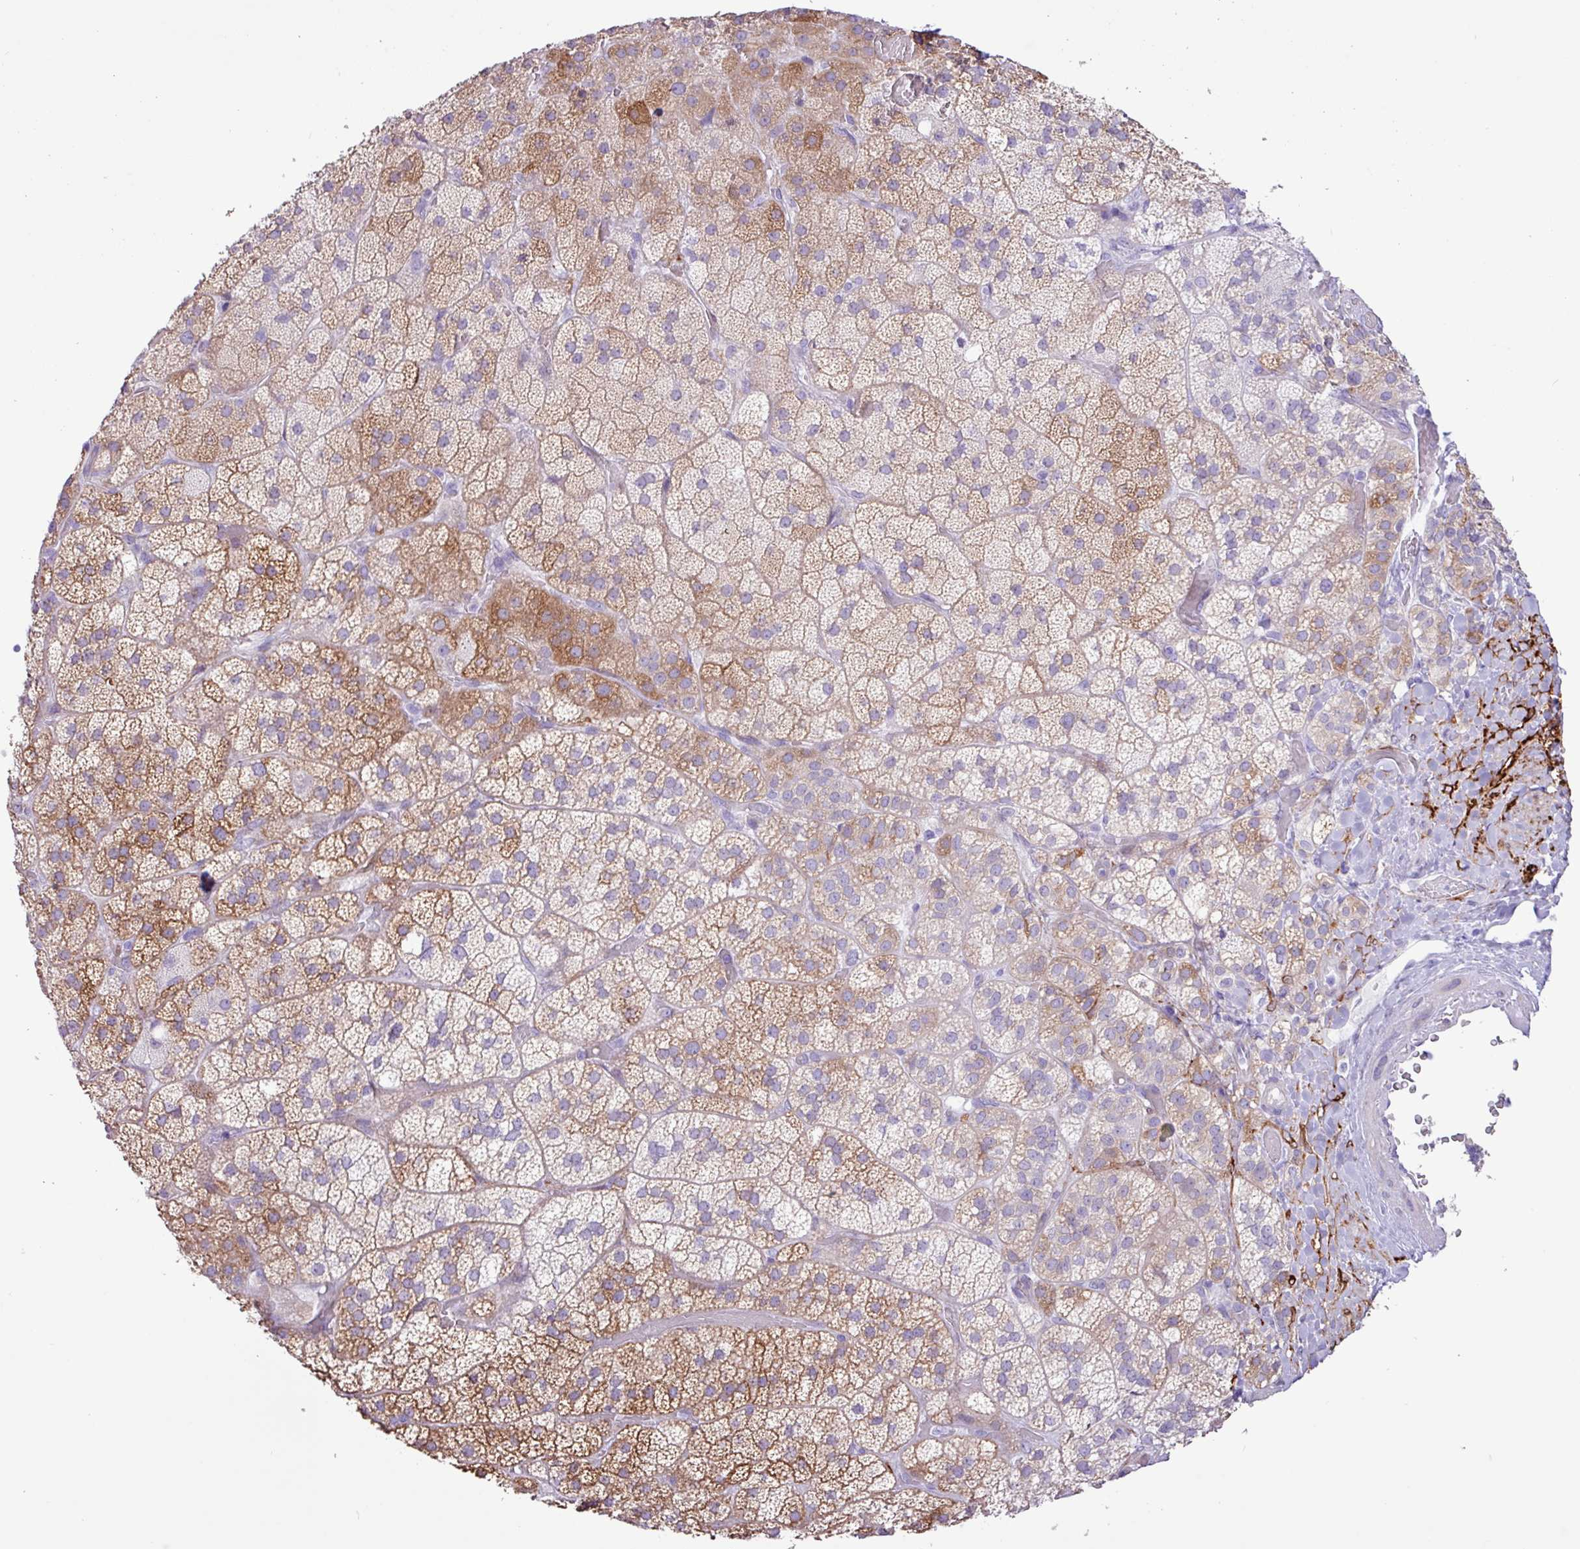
{"staining": {"intensity": "moderate", "quantity": "25%-75%", "location": "cytoplasmic/membranous"}, "tissue": "adrenal gland", "cell_type": "Glandular cells", "image_type": "normal", "snomed": [{"axis": "morphology", "description": "Normal tissue, NOS"}, {"axis": "topography", "description": "Adrenal gland"}], "caption": "Immunohistochemistry photomicrograph of unremarkable human adrenal gland stained for a protein (brown), which reveals medium levels of moderate cytoplasmic/membranous staining in approximately 25%-75% of glandular cells.", "gene": "SLC38A1", "patient": {"sex": "male", "age": 57}}